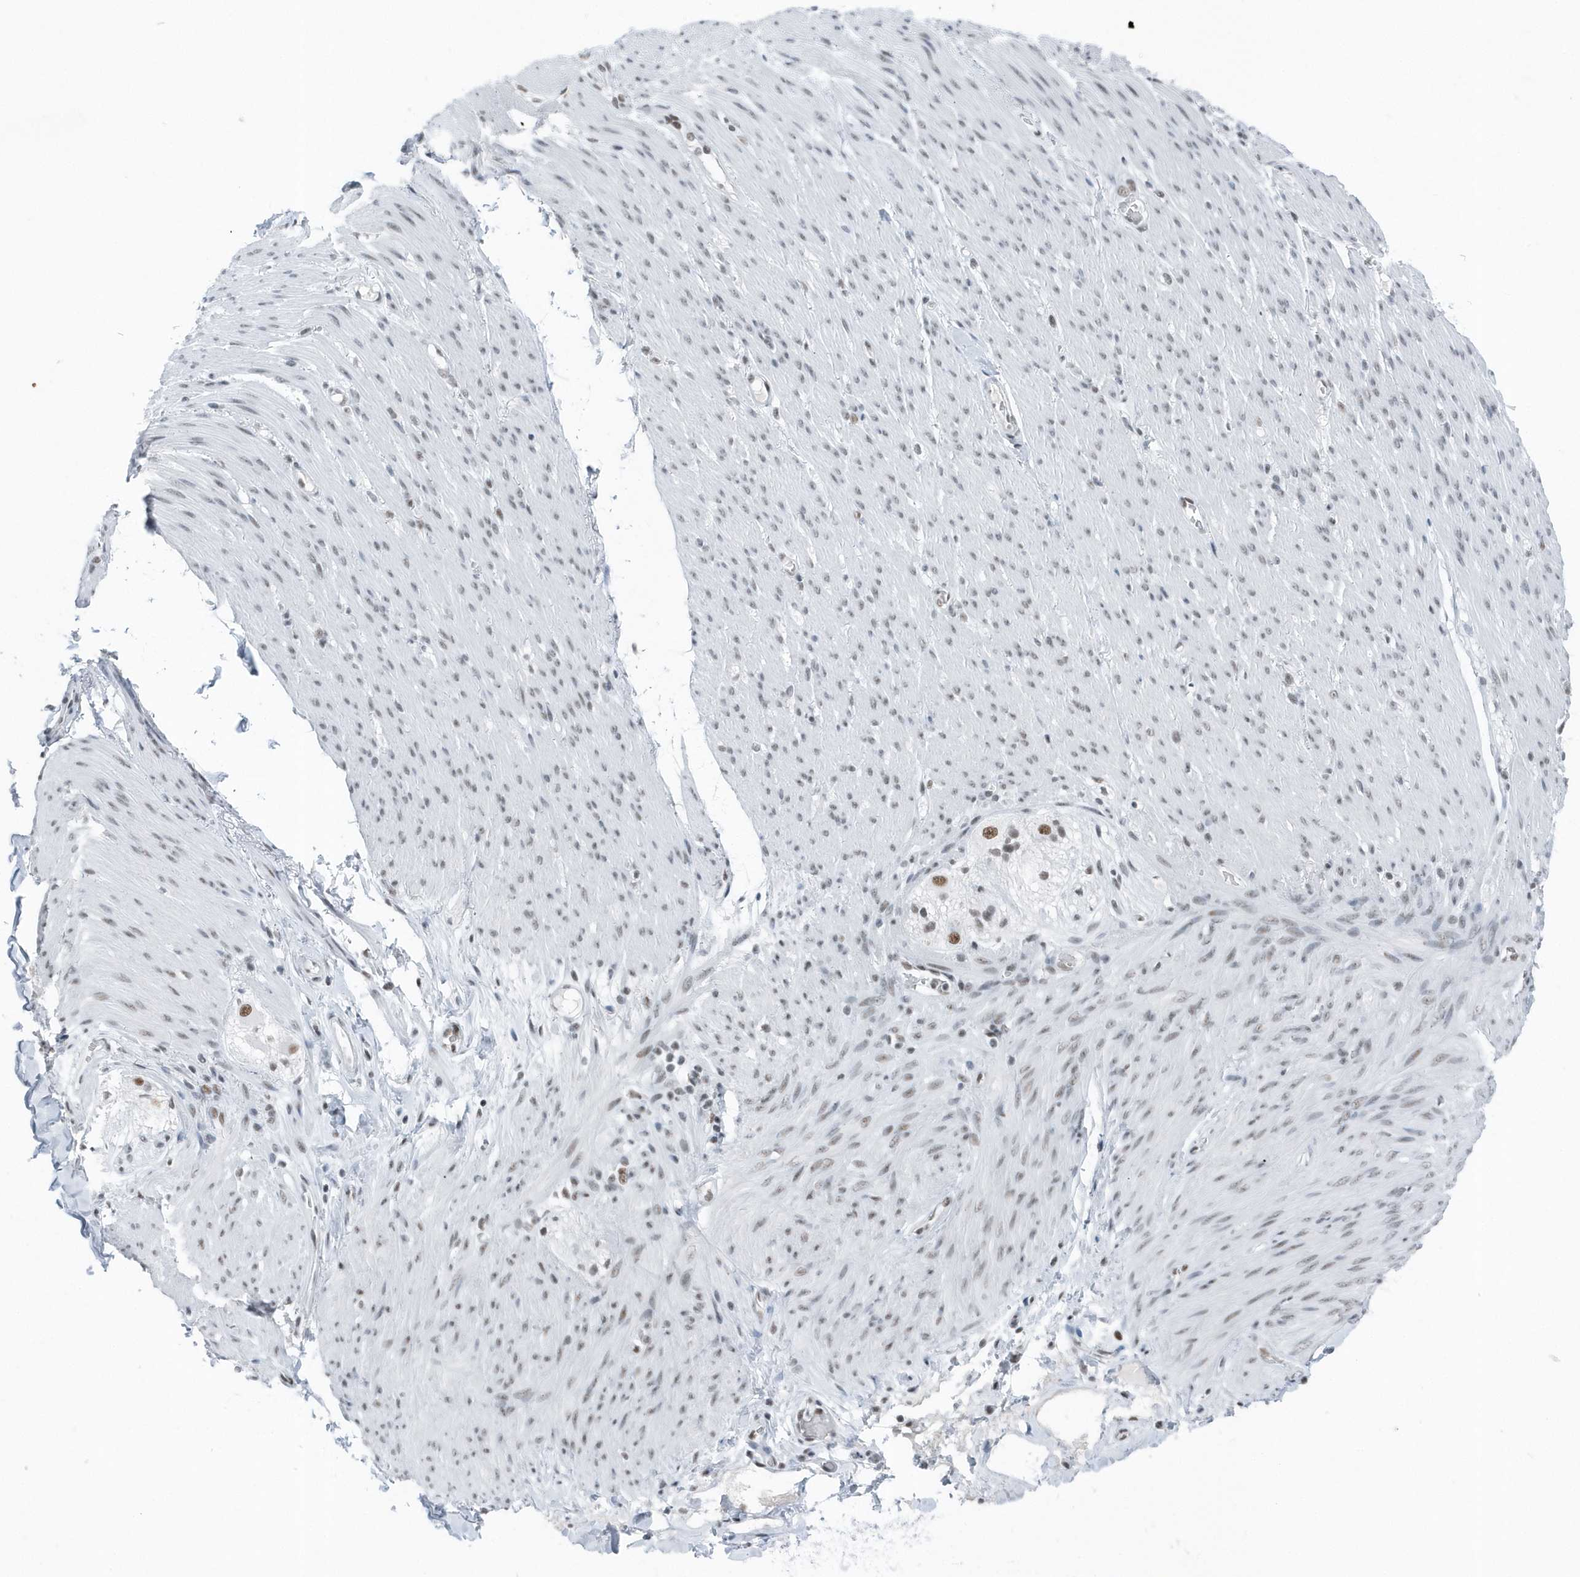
{"staining": {"intensity": "moderate", "quantity": "25%-75%", "location": "nuclear"}, "tissue": "adipose tissue", "cell_type": "Adipocytes", "image_type": "normal", "snomed": [{"axis": "morphology", "description": "Normal tissue, NOS"}, {"axis": "topography", "description": "Colon"}, {"axis": "topography", "description": "Peripheral nerve tissue"}], "caption": "The immunohistochemical stain shows moderate nuclear positivity in adipocytes of unremarkable adipose tissue. (Brightfield microscopy of DAB IHC at high magnification).", "gene": "FIP1L1", "patient": {"sex": "female", "age": 61}}